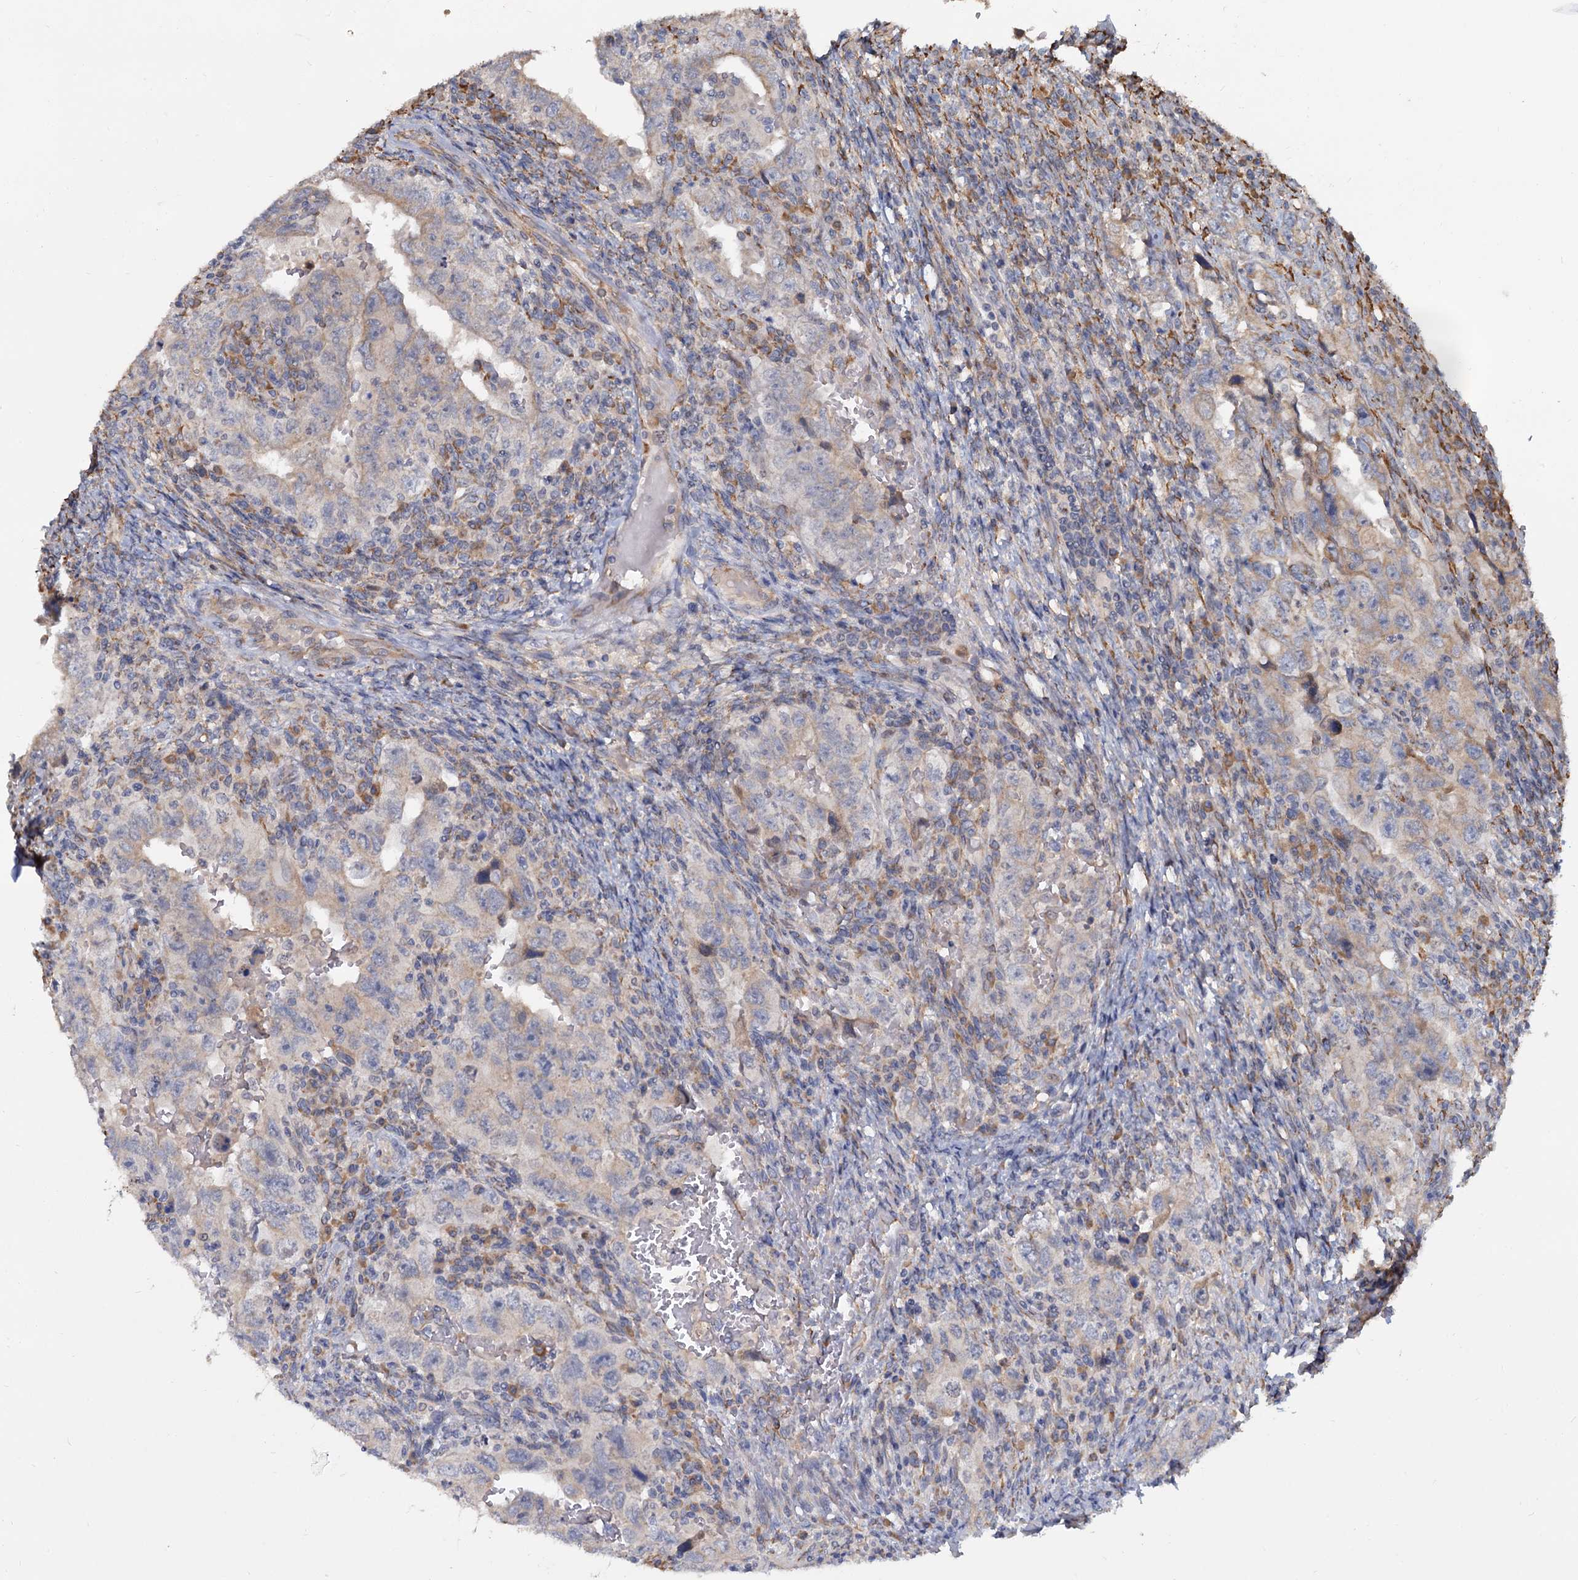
{"staining": {"intensity": "negative", "quantity": "none", "location": "none"}, "tissue": "testis cancer", "cell_type": "Tumor cells", "image_type": "cancer", "snomed": [{"axis": "morphology", "description": "Carcinoma, Embryonal, NOS"}, {"axis": "topography", "description": "Testis"}], "caption": "DAB (3,3'-diaminobenzidine) immunohistochemical staining of human testis cancer displays no significant staining in tumor cells.", "gene": "LRRC51", "patient": {"sex": "male", "age": 26}}